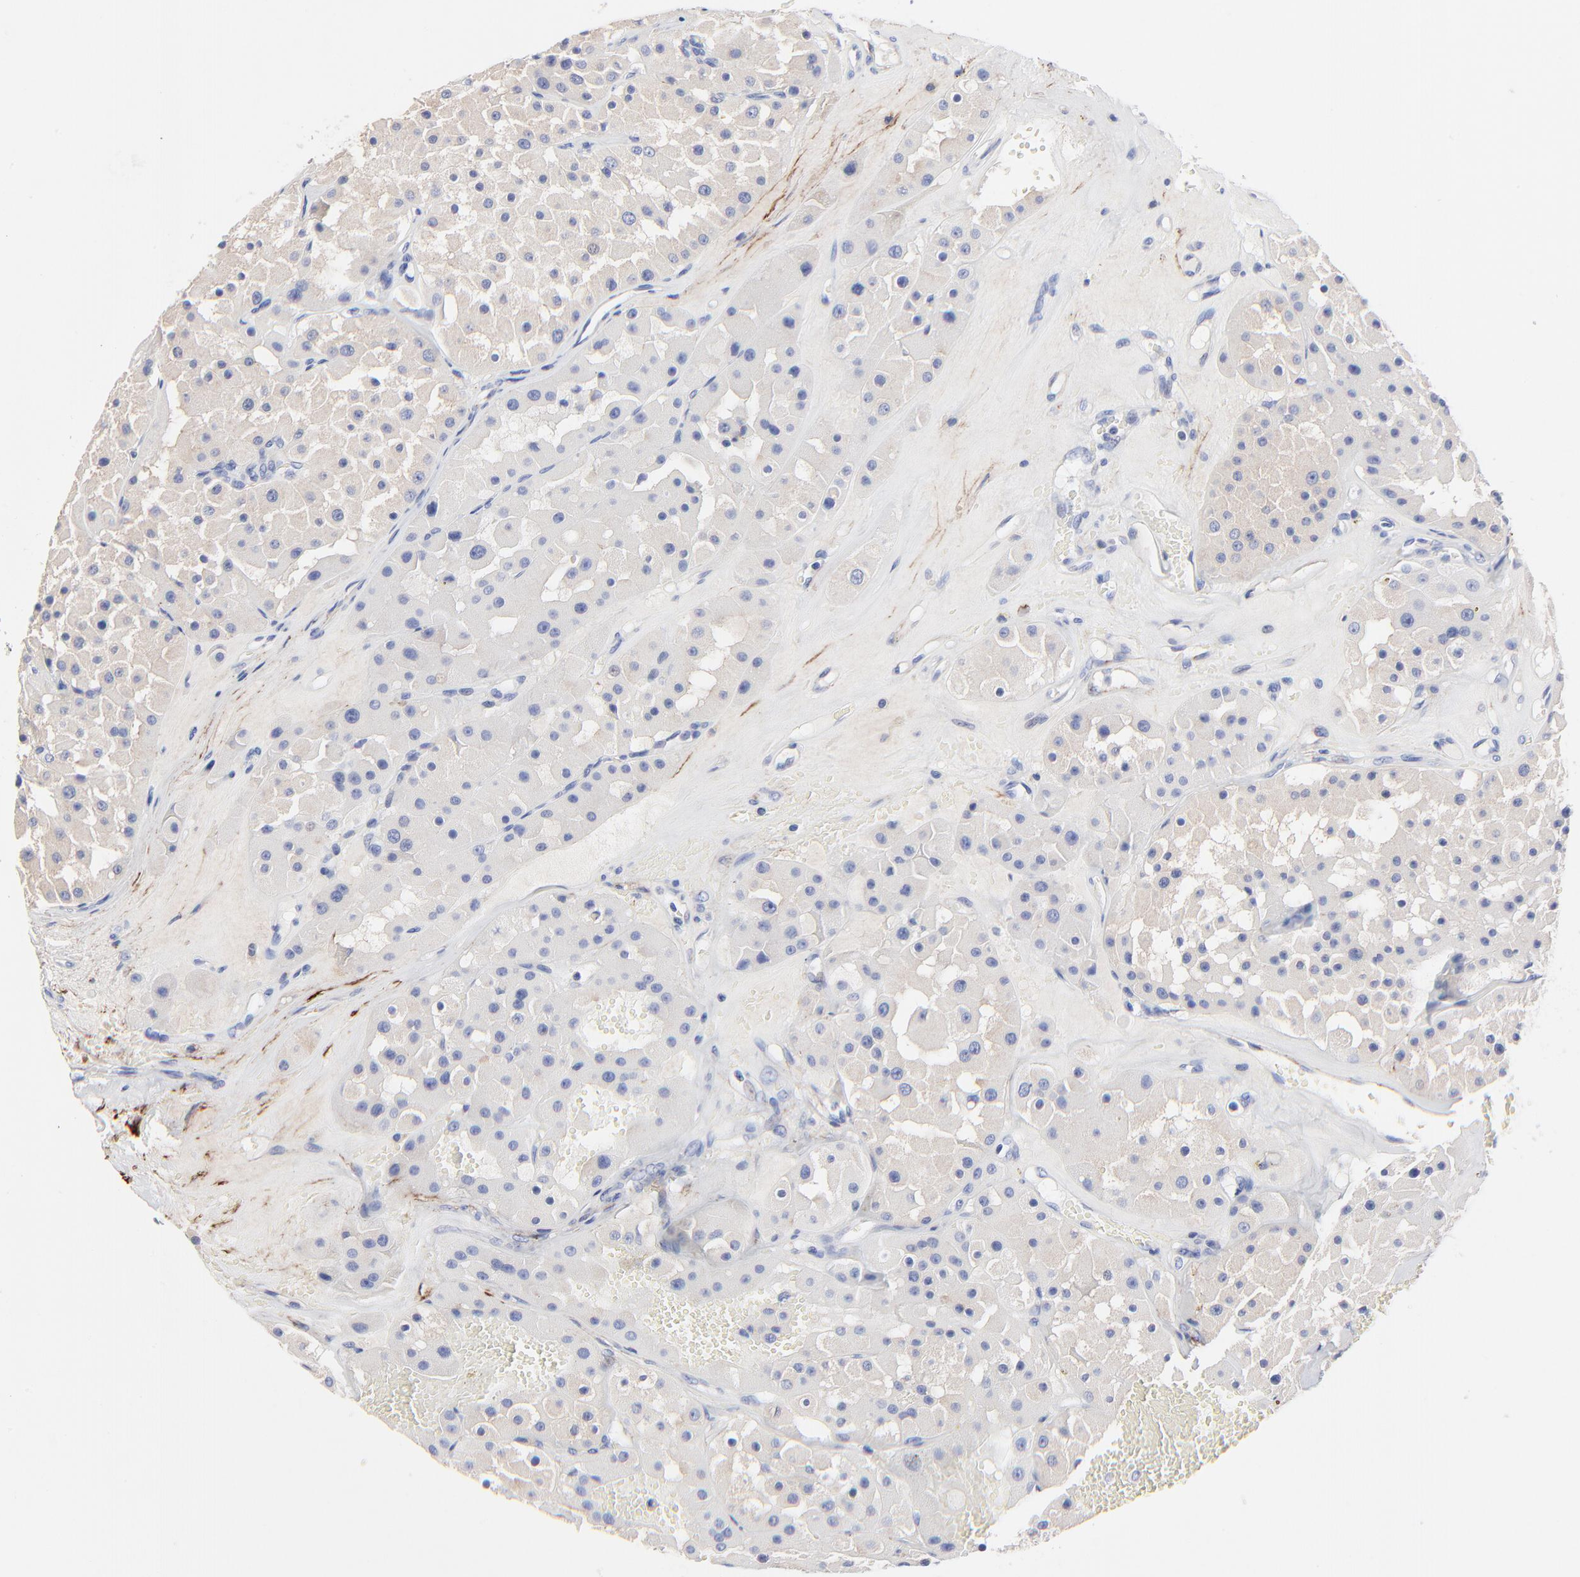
{"staining": {"intensity": "weak", "quantity": "<25%", "location": "cytoplasmic/membranous"}, "tissue": "renal cancer", "cell_type": "Tumor cells", "image_type": "cancer", "snomed": [{"axis": "morphology", "description": "Adenocarcinoma, uncertain malignant potential"}, {"axis": "topography", "description": "Kidney"}], "caption": "Adenocarcinoma,  uncertain malignant potential (renal) stained for a protein using immunohistochemistry (IHC) displays no positivity tumor cells.", "gene": "FBLN2", "patient": {"sex": "male", "age": 63}}